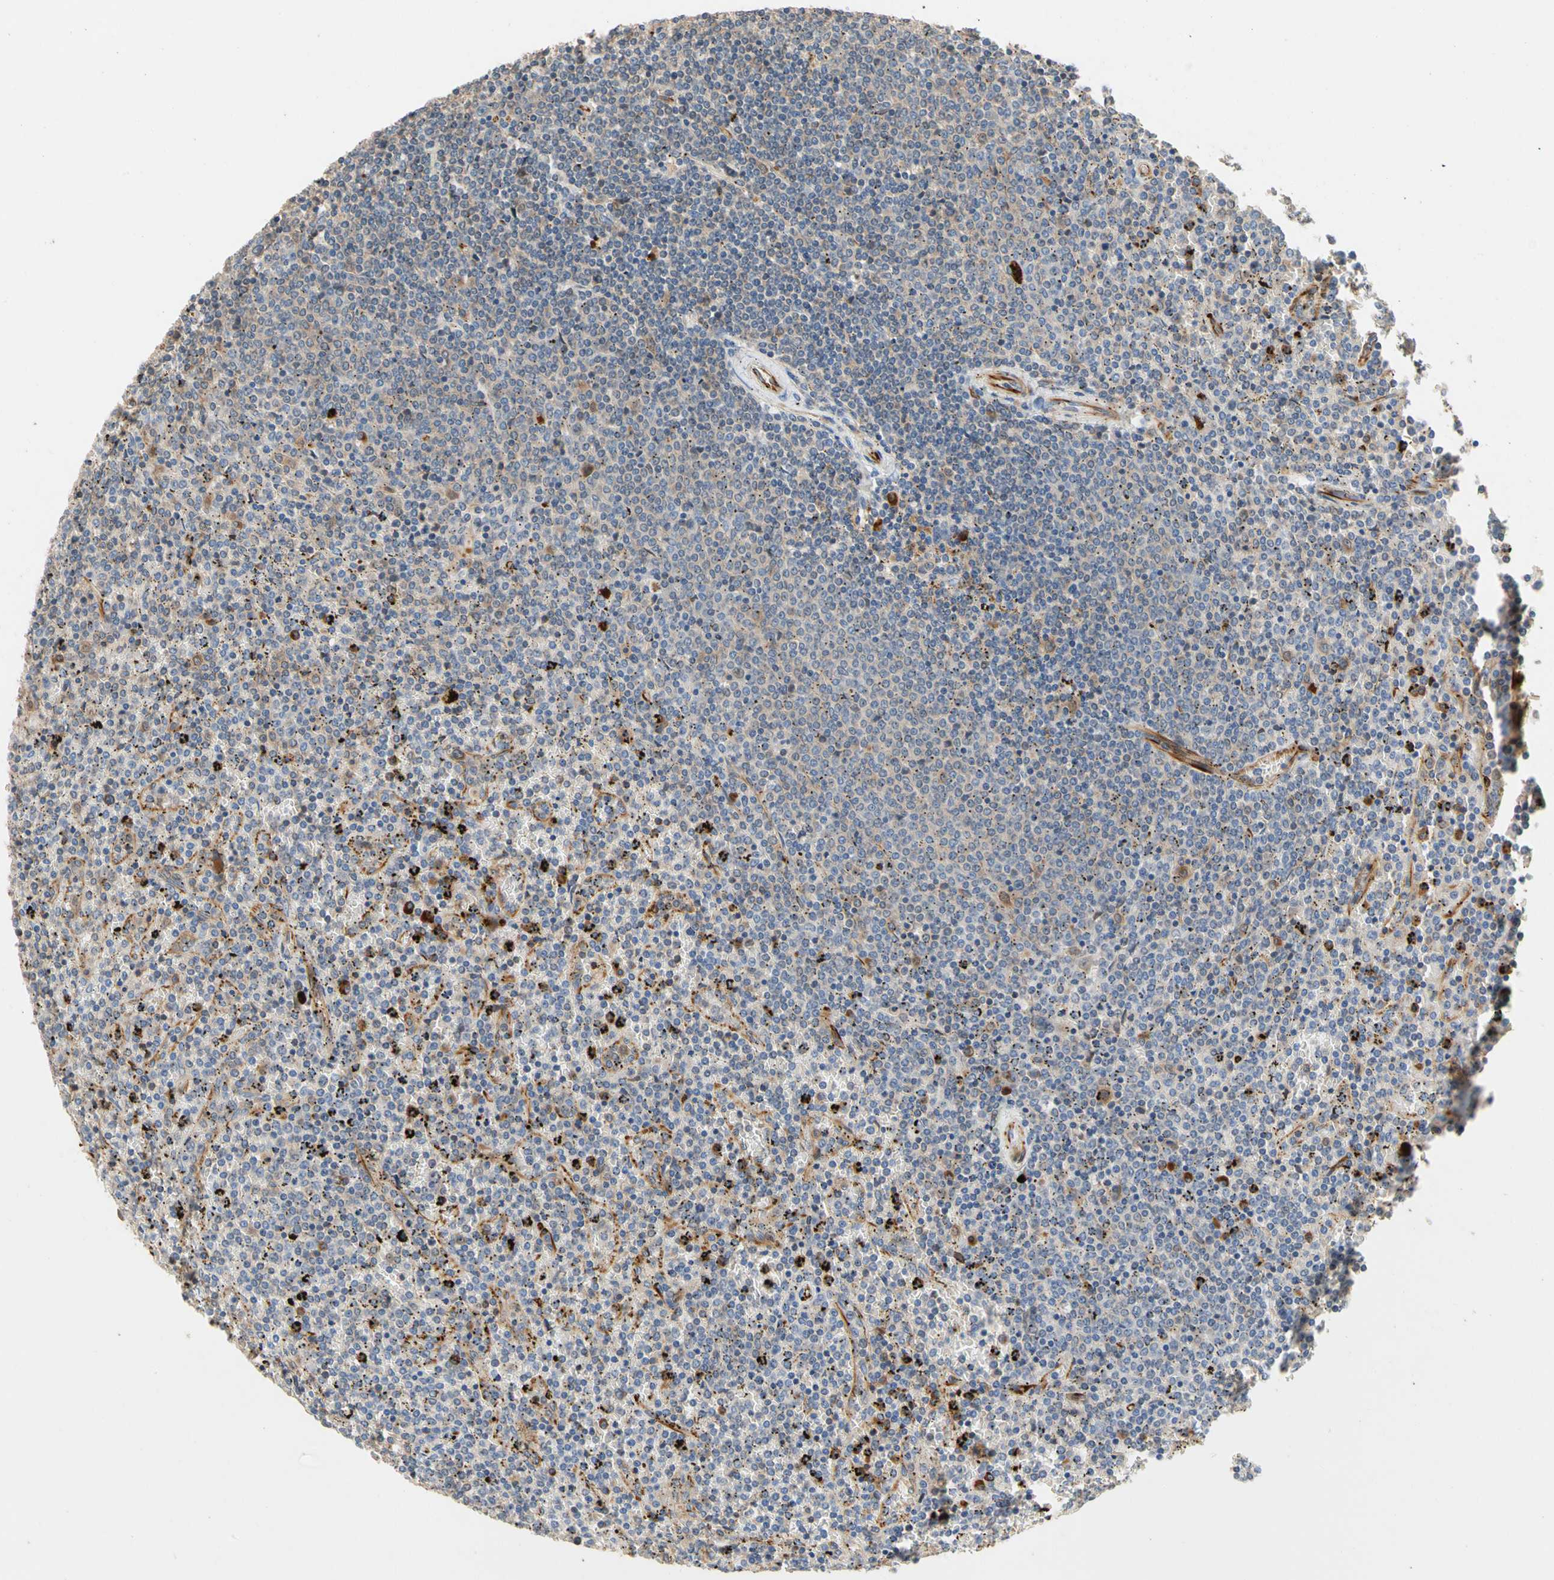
{"staining": {"intensity": "weak", "quantity": "<25%", "location": "cytoplasmic/membranous"}, "tissue": "lymphoma", "cell_type": "Tumor cells", "image_type": "cancer", "snomed": [{"axis": "morphology", "description": "Malignant lymphoma, non-Hodgkin's type, Low grade"}, {"axis": "topography", "description": "Spleen"}], "caption": "Image shows no significant protein positivity in tumor cells of low-grade malignant lymphoma, non-Hodgkin's type.", "gene": "FGD6", "patient": {"sex": "female", "age": 77}}